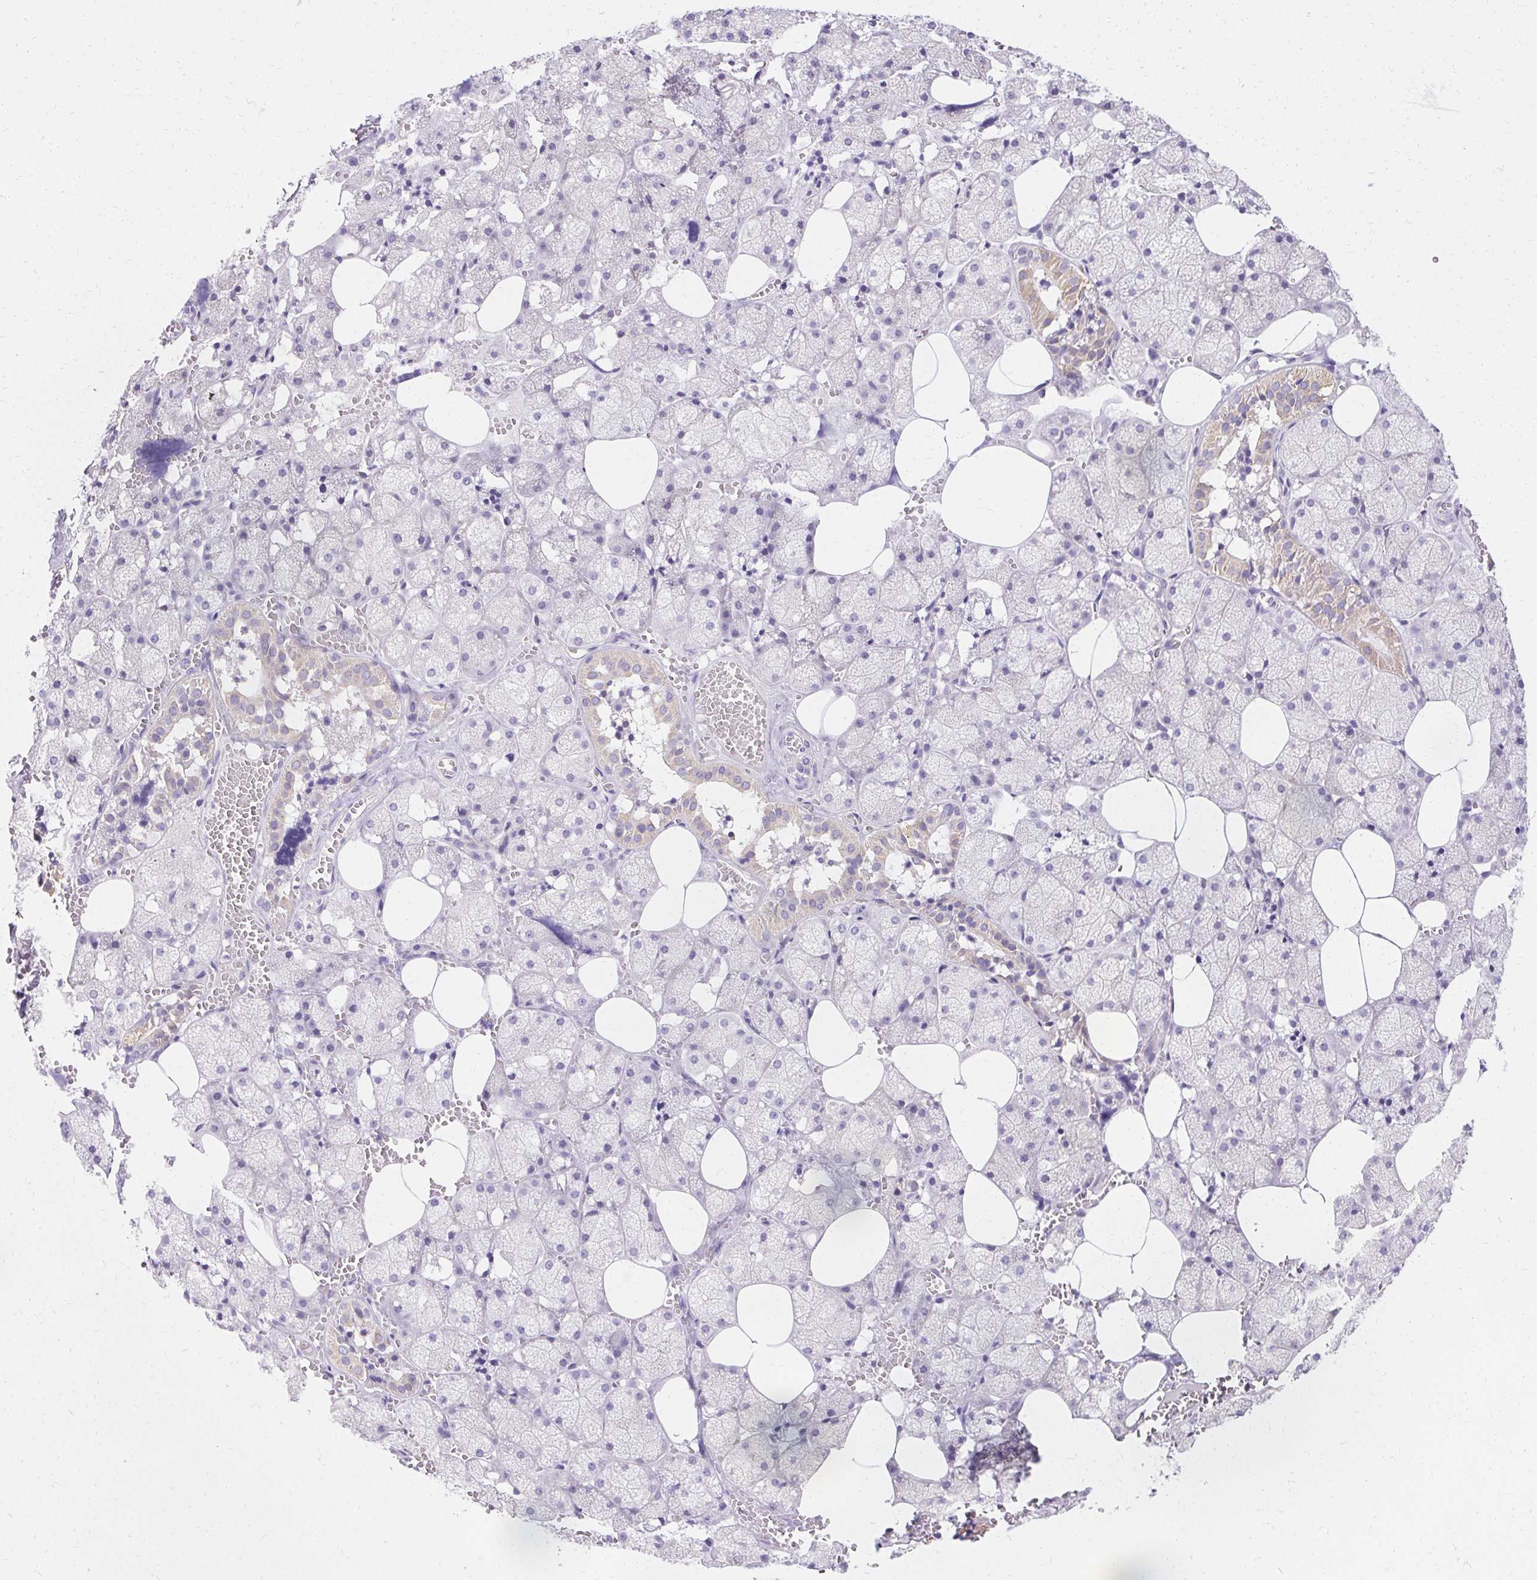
{"staining": {"intensity": "weak", "quantity": "<25%", "location": "cytoplasmic/membranous"}, "tissue": "salivary gland", "cell_type": "Glandular cells", "image_type": "normal", "snomed": [{"axis": "morphology", "description": "Normal tissue, NOS"}, {"axis": "topography", "description": "Salivary gland"}, {"axis": "topography", "description": "Peripheral nerve tissue"}], "caption": "Micrograph shows no significant protein staining in glandular cells of benign salivary gland.", "gene": "ASGR2", "patient": {"sex": "male", "age": 38}}